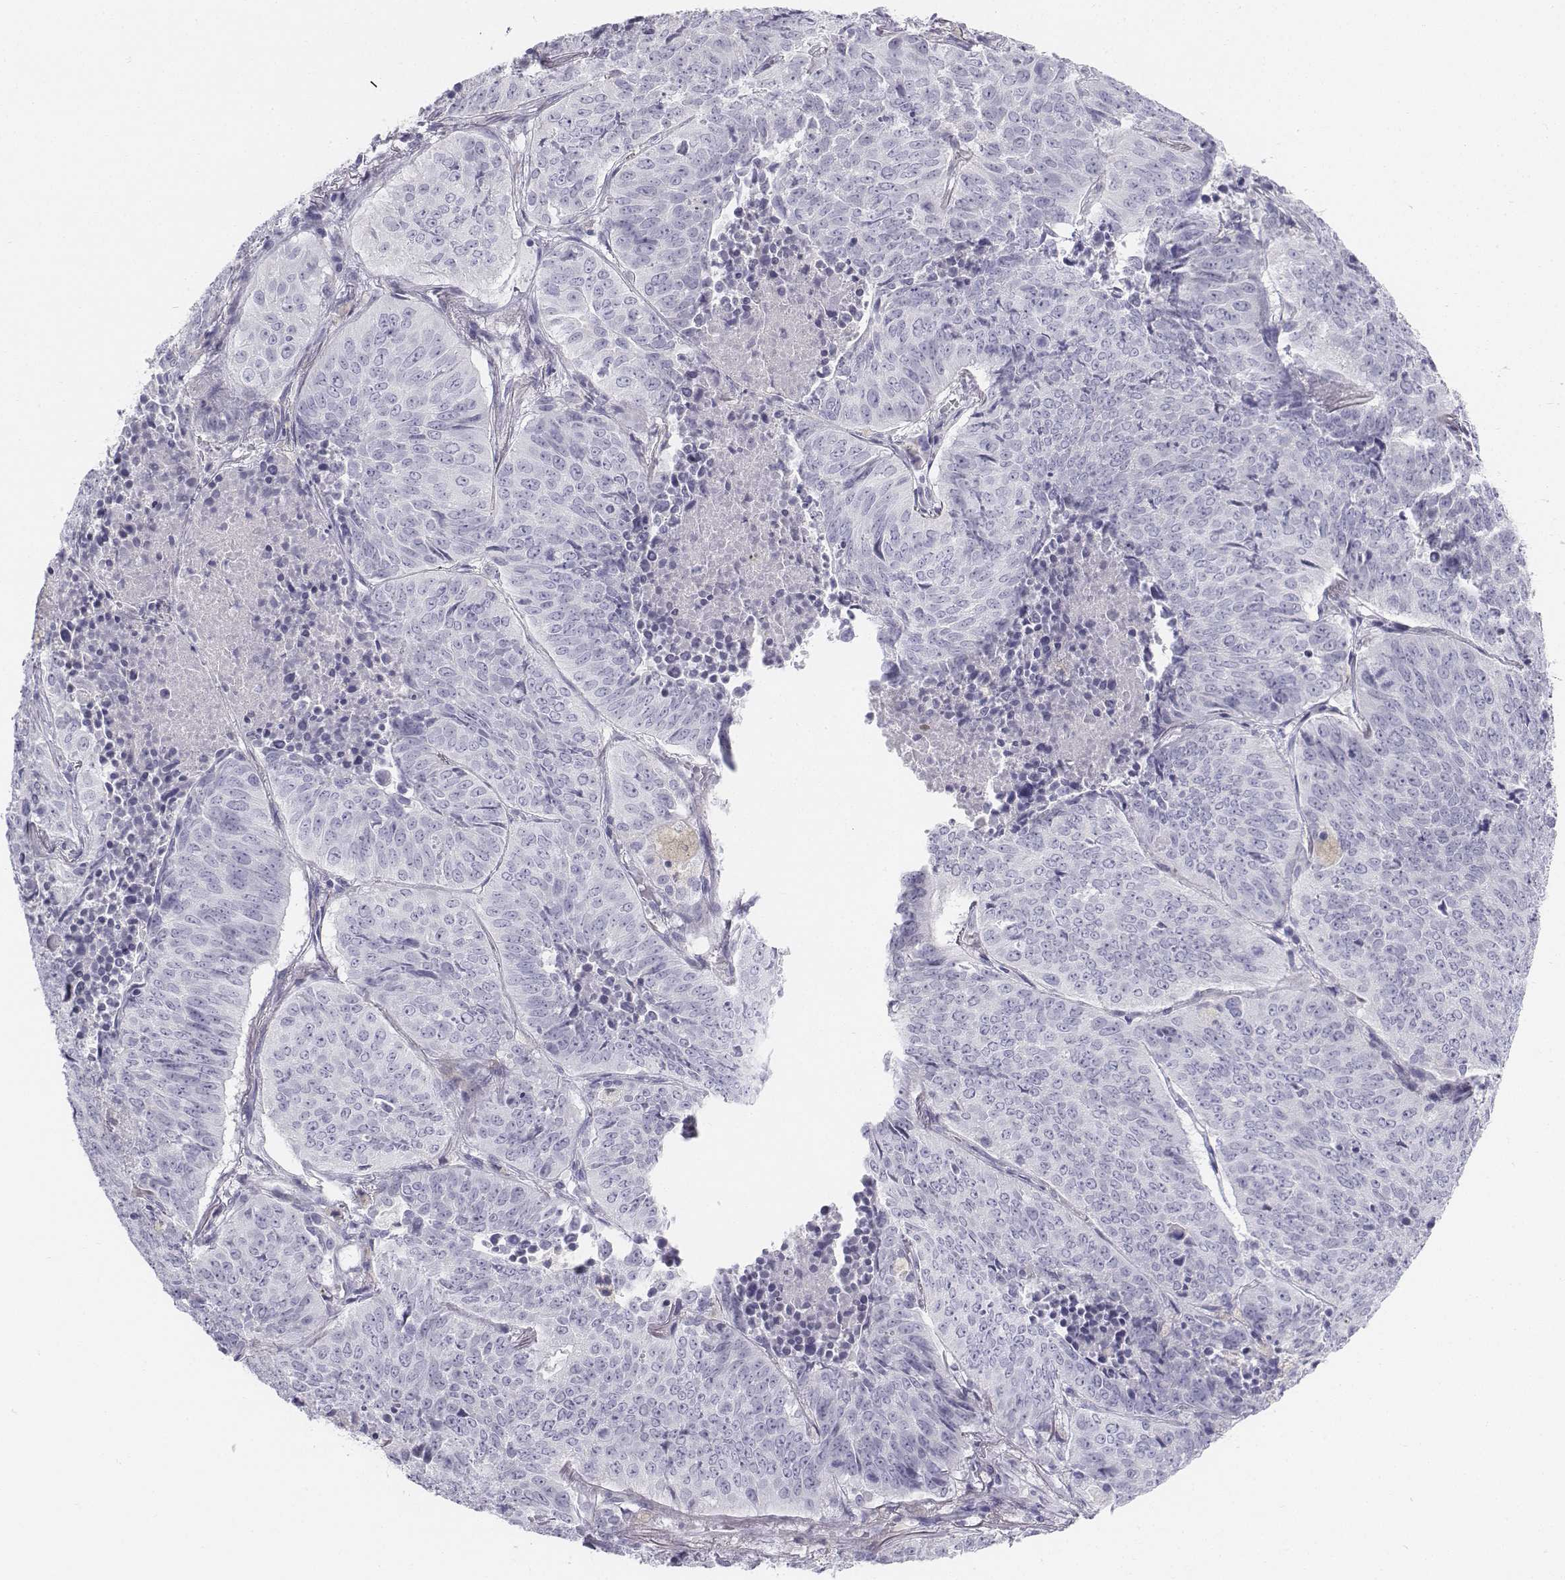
{"staining": {"intensity": "negative", "quantity": "none", "location": "none"}, "tissue": "lung cancer", "cell_type": "Tumor cells", "image_type": "cancer", "snomed": [{"axis": "morphology", "description": "Normal tissue, NOS"}, {"axis": "morphology", "description": "Squamous cell carcinoma, NOS"}, {"axis": "topography", "description": "Bronchus"}, {"axis": "topography", "description": "Lung"}], "caption": "Tumor cells show no significant staining in lung squamous cell carcinoma.", "gene": "TH", "patient": {"sex": "male", "age": 64}}